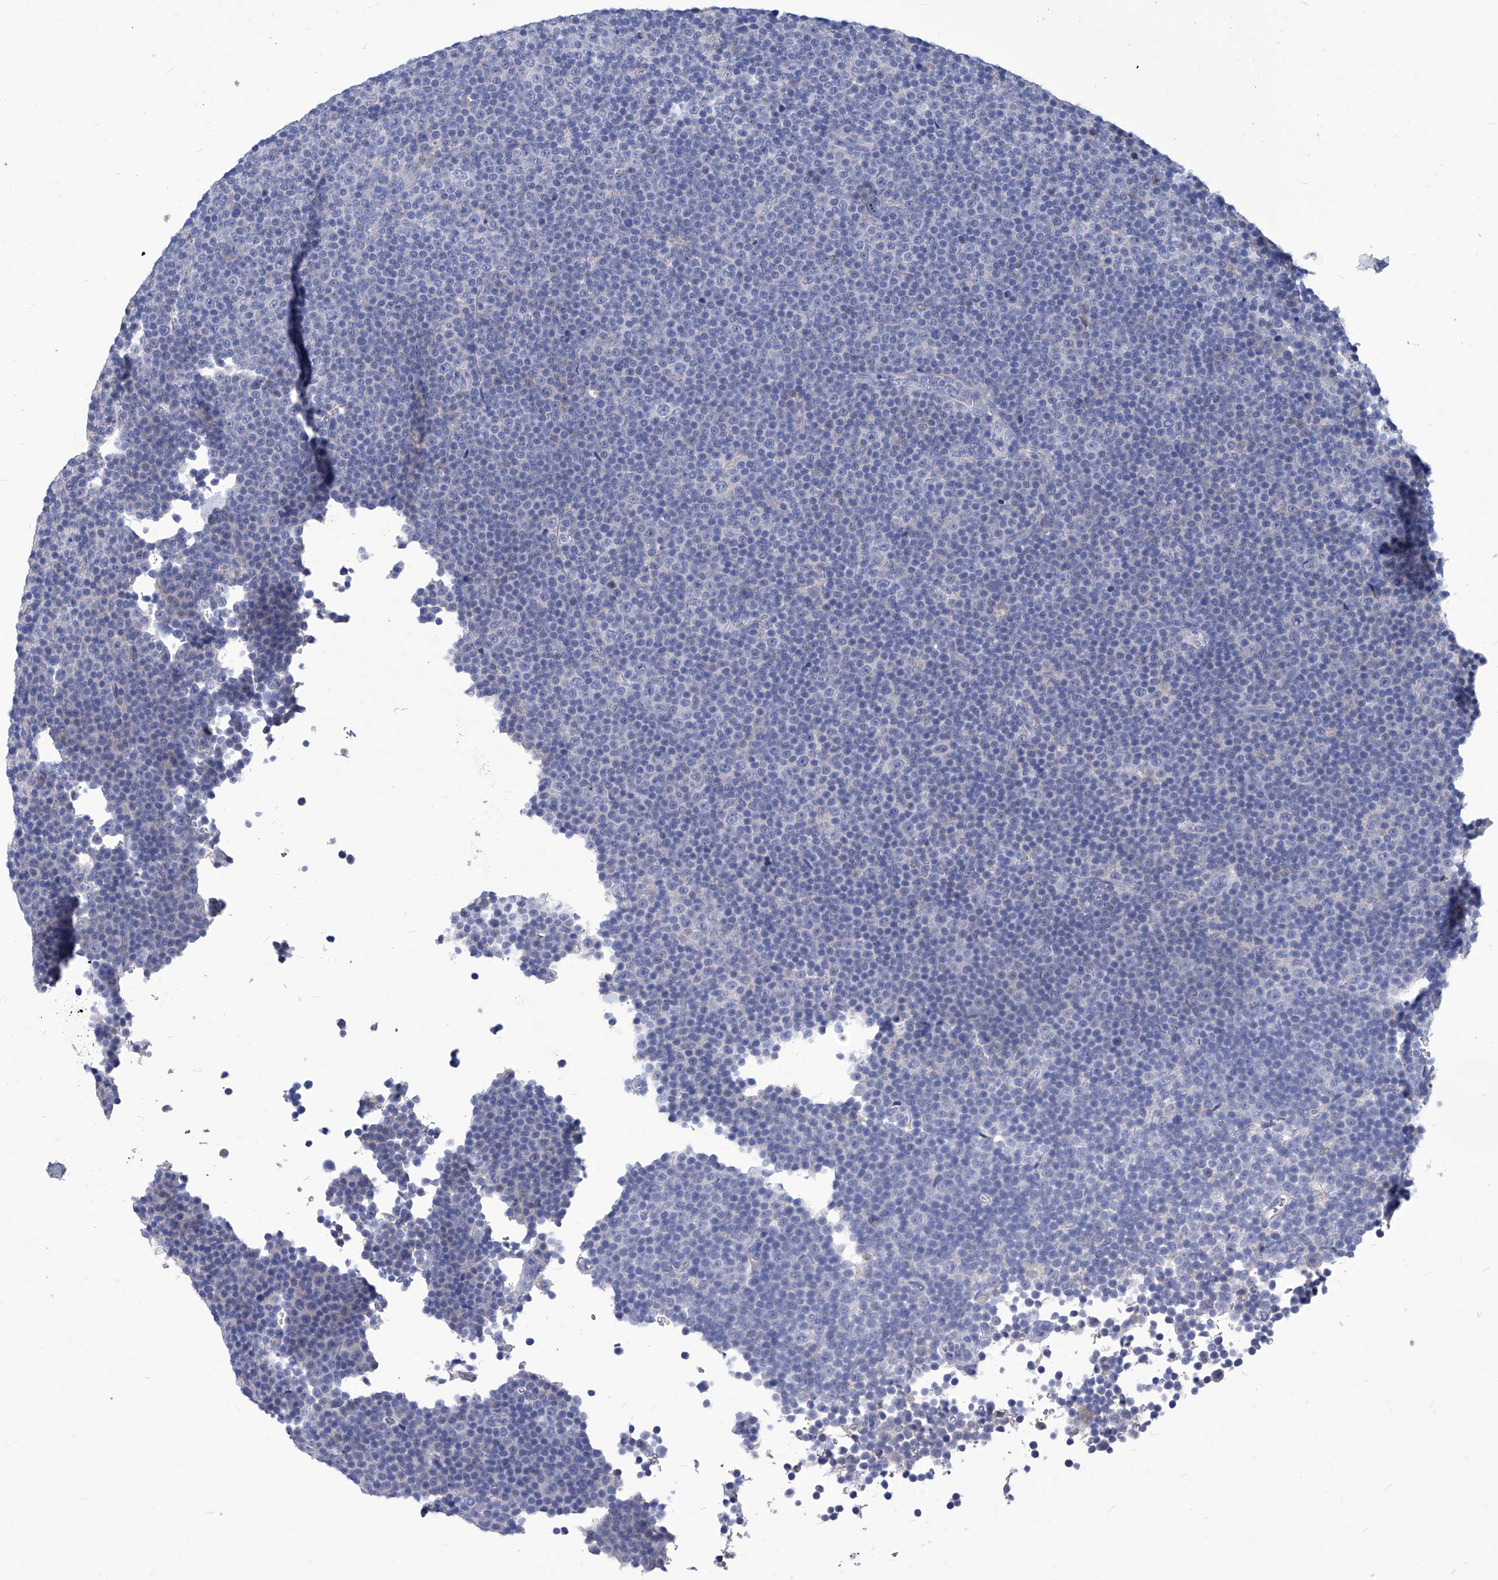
{"staining": {"intensity": "negative", "quantity": "none", "location": "none"}, "tissue": "lymphoma", "cell_type": "Tumor cells", "image_type": "cancer", "snomed": [{"axis": "morphology", "description": "Malignant lymphoma, non-Hodgkin's type, Low grade"}, {"axis": "topography", "description": "Lymph node"}], "caption": "Immunohistochemistry photomicrograph of human low-grade malignant lymphoma, non-Hodgkin's type stained for a protein (brown), which demonstrates no staining in tumor cells.", "gene": "SMS", "patient": {"sex": "female", "age": 67}}